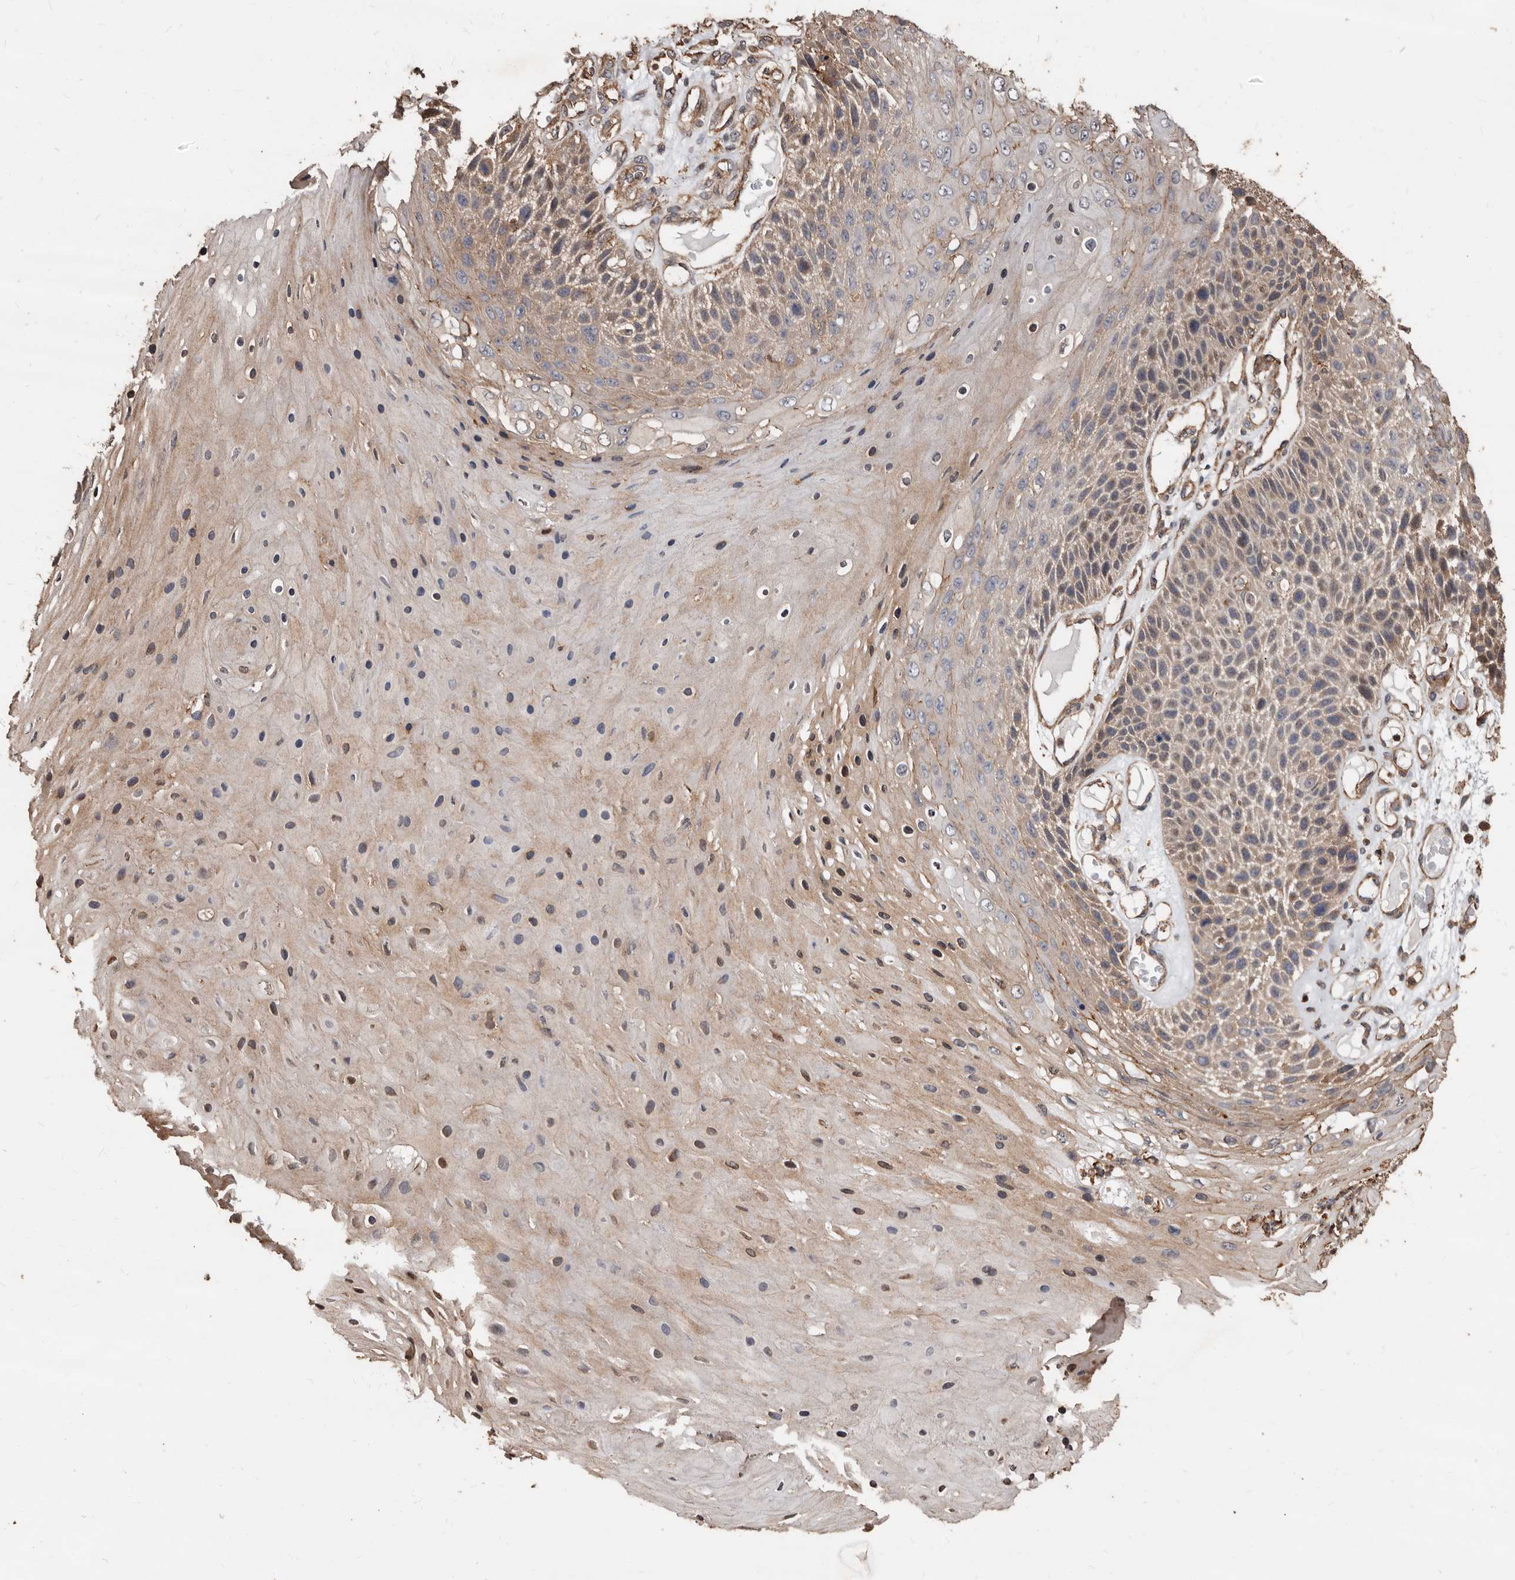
{"staining": {"intensity": "weak", "quantity": ">75%", "location": "cytoplasmic/membranous"}, "tissue": "skin cancer", "cell_type": "Tumor cells", "image_type": "cancer", "snomed": [{"axis": "morphology", "description": "Squamous cell carcinoma, NOS"}, {"axis": "topography", "description": "Skin"}], "caption": "High-power microscopy captured an IHC photomicrograph of skin cancer, revealing weak cytoplasmic/membranous positivity in about >75% of tumor cells.", "gene": "GSK3A", "patient": {"sex": "female", "age": 88}}